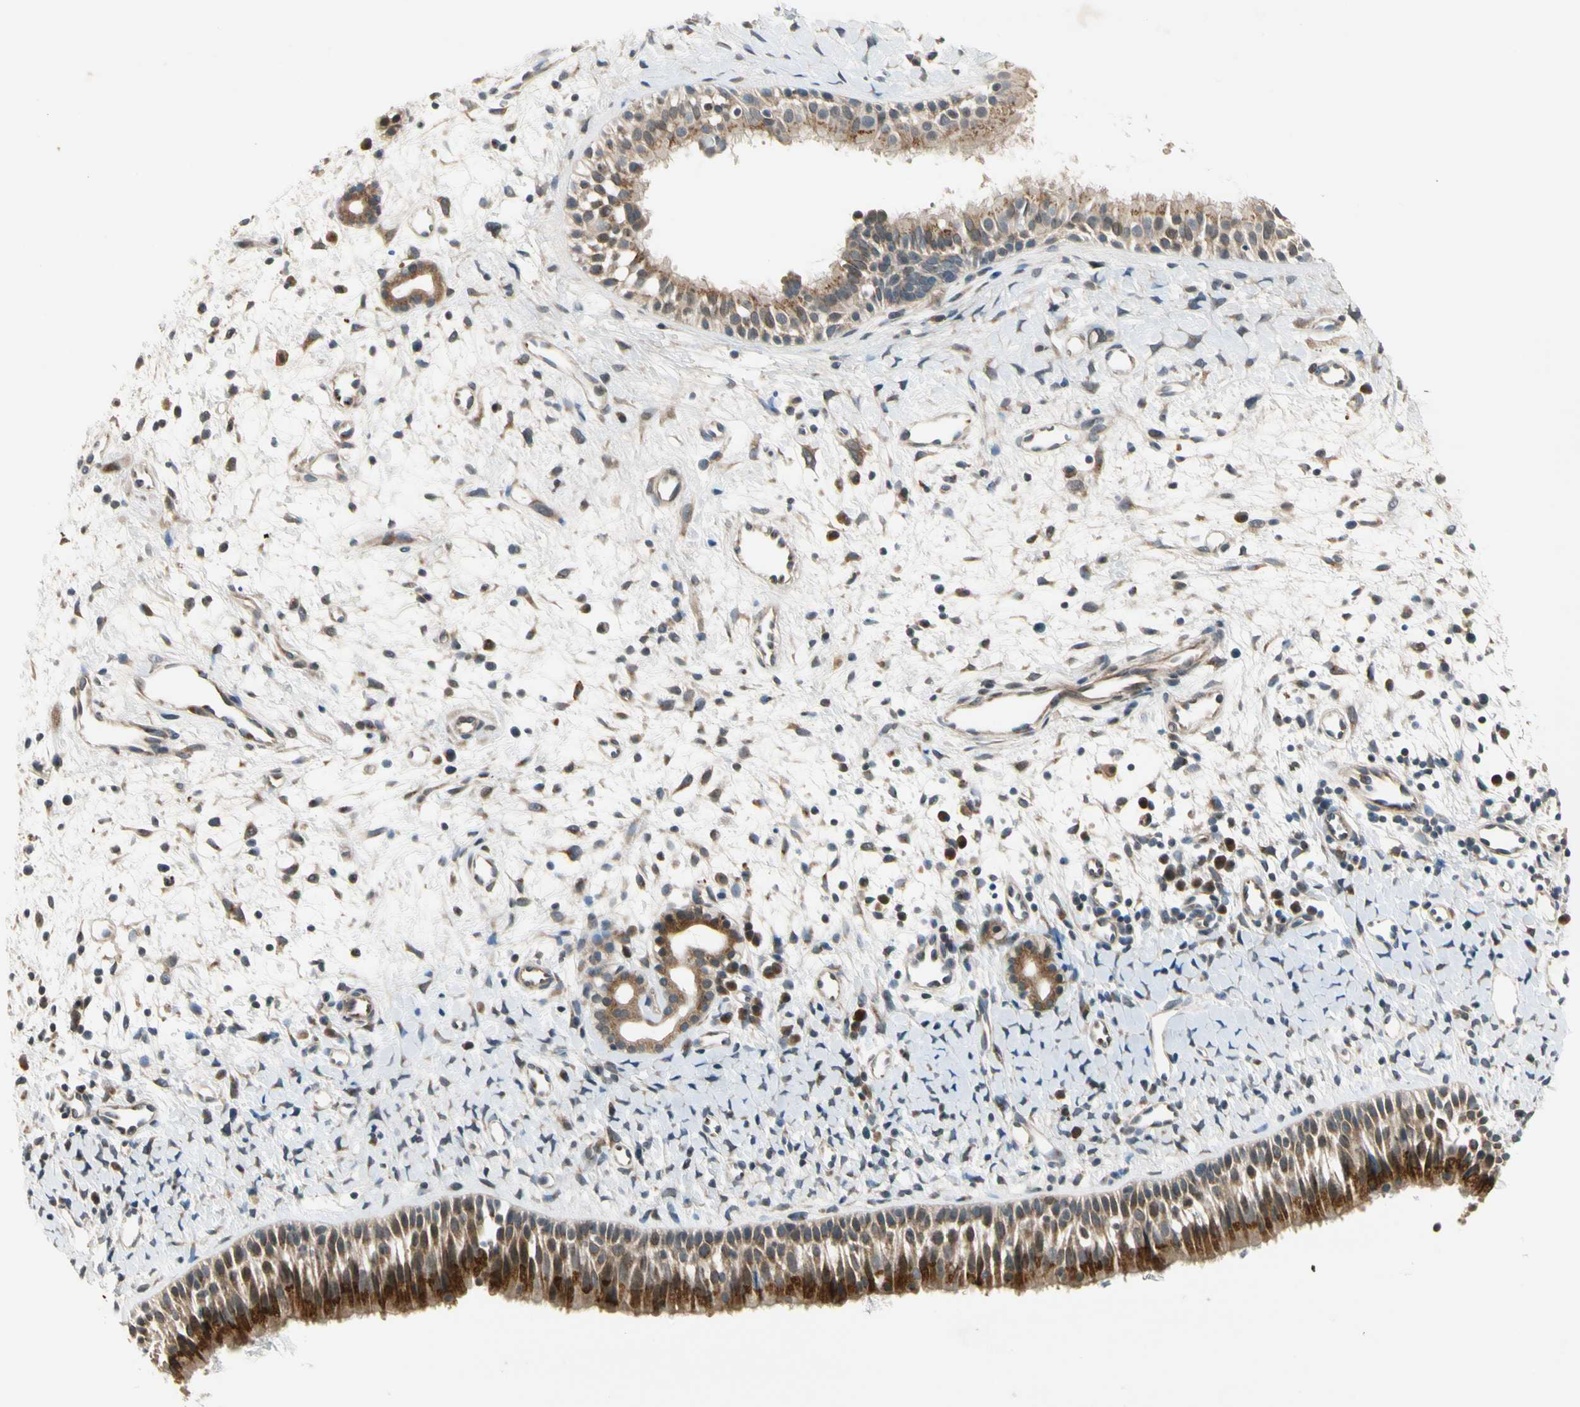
{"staining": {"intensity": "strong", "quantity": ">75%", "location": "cytoplasmic/membranous"}, "tissue": "nasopharynx", "cell_type": "Respiratory epithelial cells", "image_type": "normal", "snomed": [{"axis": "morphology", "description": "Normal tissue, NOS"}, {"axis": "topography", "description": "Nasopharynx"}], "caption": "The photomicrograph demonstrates immunohistochemical staining of benign nasopharynx. There is strong cytoplasmic/membranous staining is appreciated in approximately >75% of respiratory epithelial cells.", "gene": "RPS6KB2", "patient": {"sex": "male", "age": 22}}